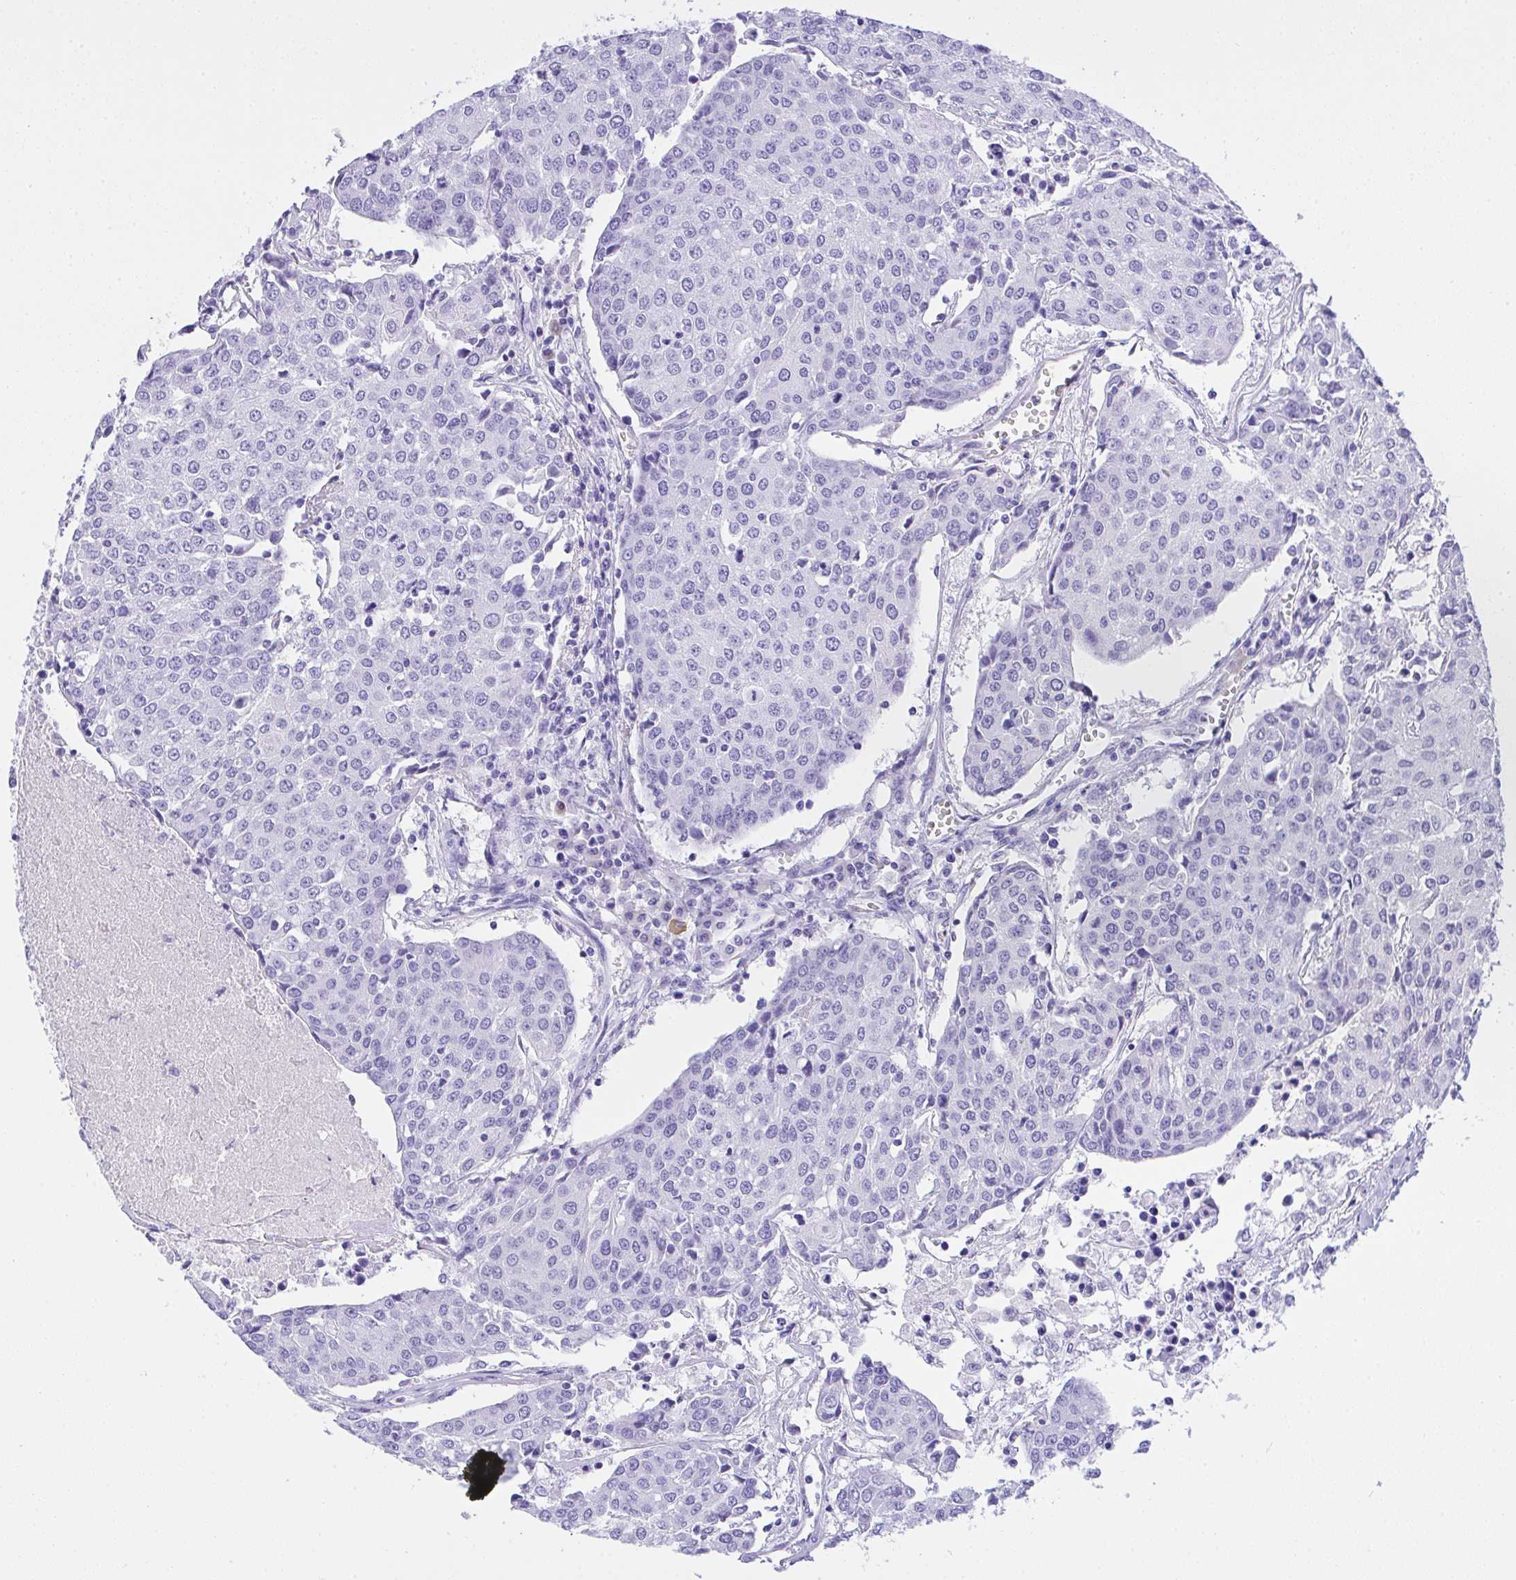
{"staining": {"intensity": "negative", "quantity": "none", "location": "none"}, "tissue": "urothelial cancer", "cell_type": "Tumor cells", "image_type": "cancer", "snomed": [{"axis": "morphology", "description": "Urothelial carcinoma, High grade"}, {"axis": "topography", "description": "Urinary bladder"}], "caption": "Tumor cells are negative for protein expression in human urothelial cancer. (DAB (3,3'-diaminobenzidine) IHC, high magnification).", "gene": "AKR1D1", "patient": {"sex": "female", "age": 85}}